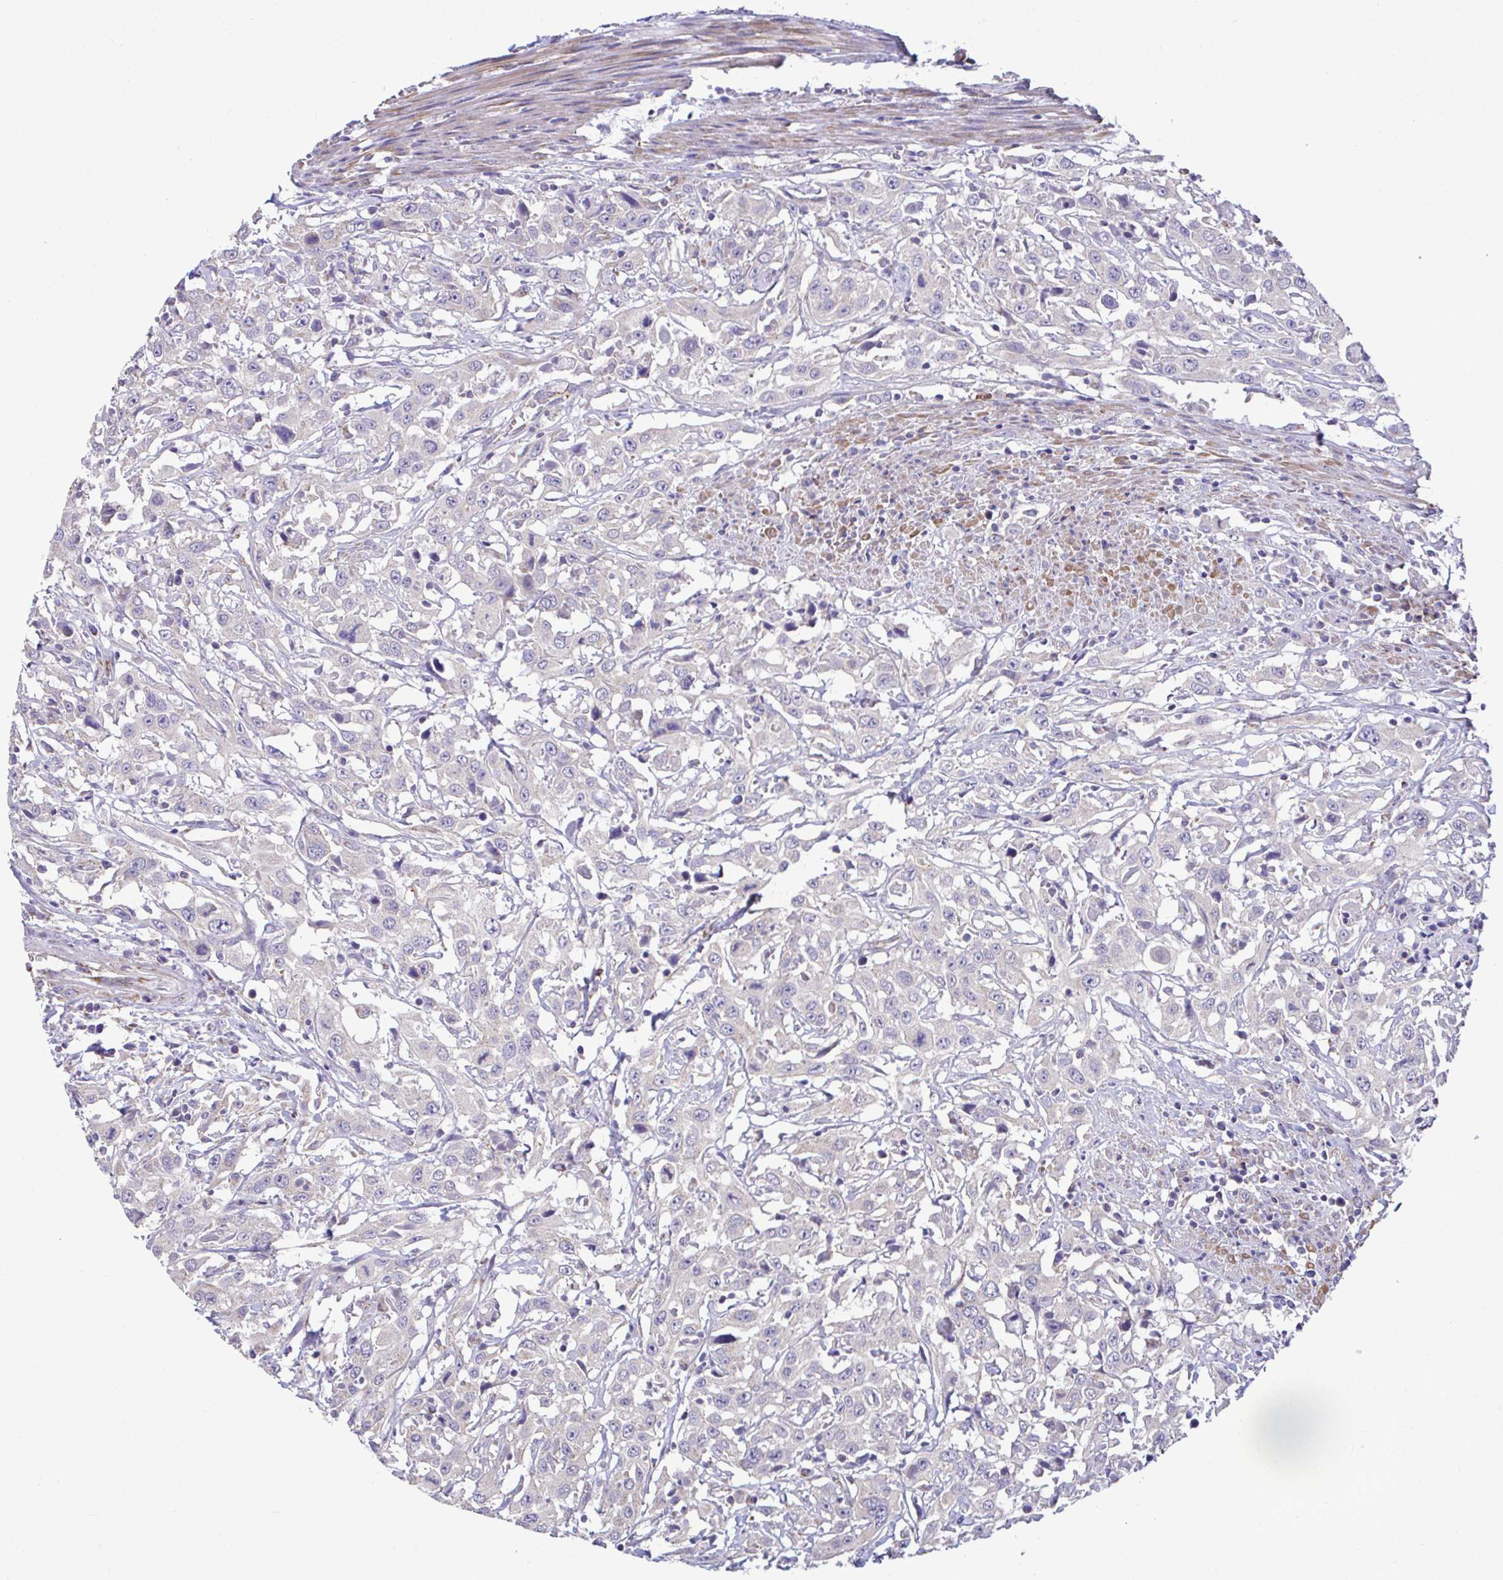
{"staining": {"intensity": "negative", "quantity": "none", "location": "none"}, "tissue": "urothelial cancer", "cell_type": "Tumor cells", "image_type": "cancer", "snomed": [{"axis": "morphology", "description": "Urothelial carcinoma, High grade"}, {"axis": "topography", "description": "Urinary bladder"}], "caption": "Tumor cells show no significant positivity in urothelial cancer.", "gene": "SARS2", "patient": {"sex": "male", "age": 61}}